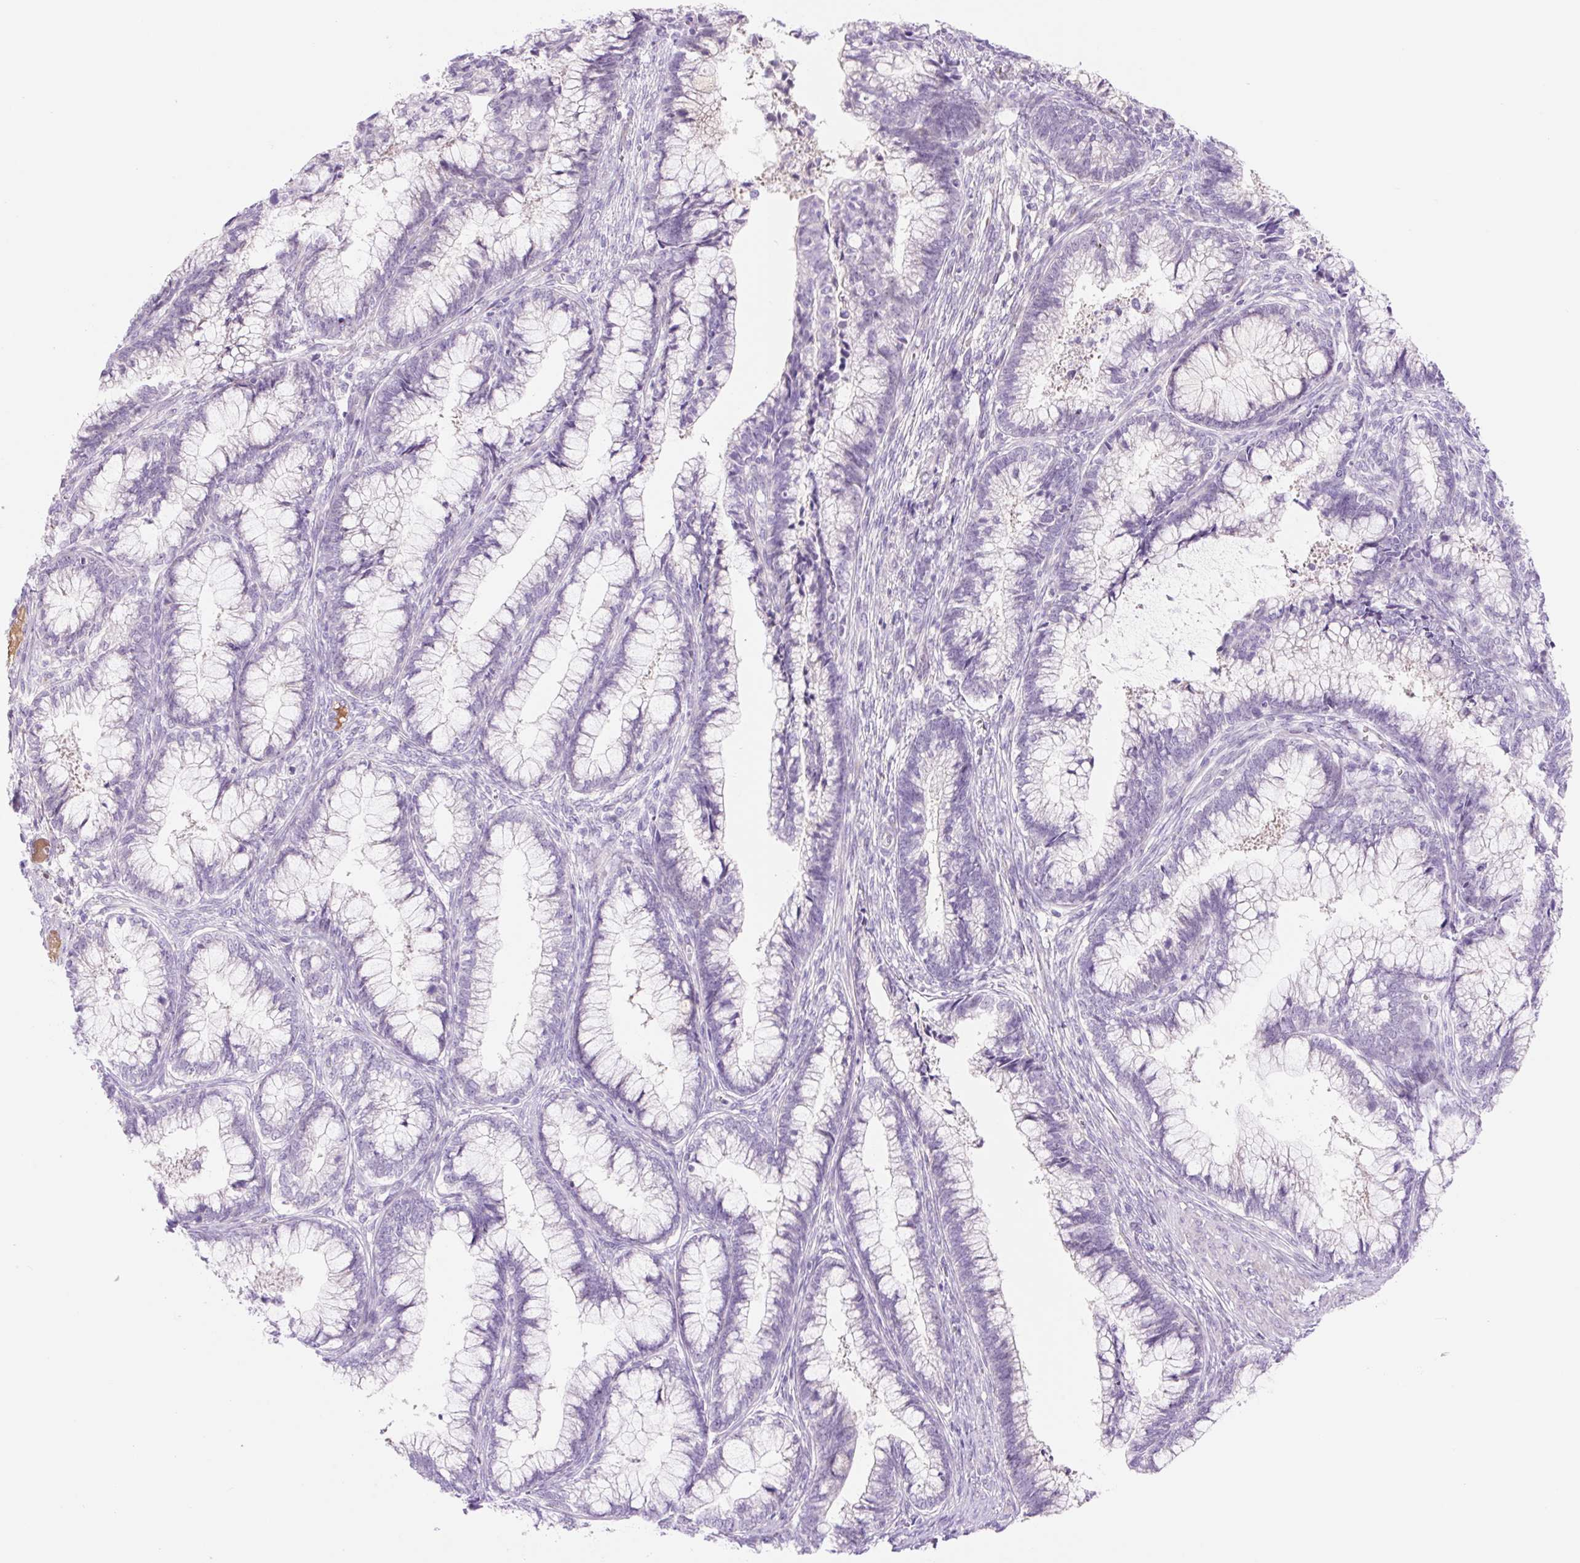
{"staining": {"intensity": "negative", "quantity": "none", "location": "none"}, "tissue": "cervical cancer", "cell_type": "Tumor cells", "image_type": "cancer", "snomed": [{"axis": "morphology", "description": "Adenocarcinoma, NOS"}, {"axis": "topography", "description": "Cervix"}], "caption": "The histopathology image shows no staining of tumor cells in cervical cancer.", "gene": "ZNF121", "patient": {"sex": "female", "age": 44}}